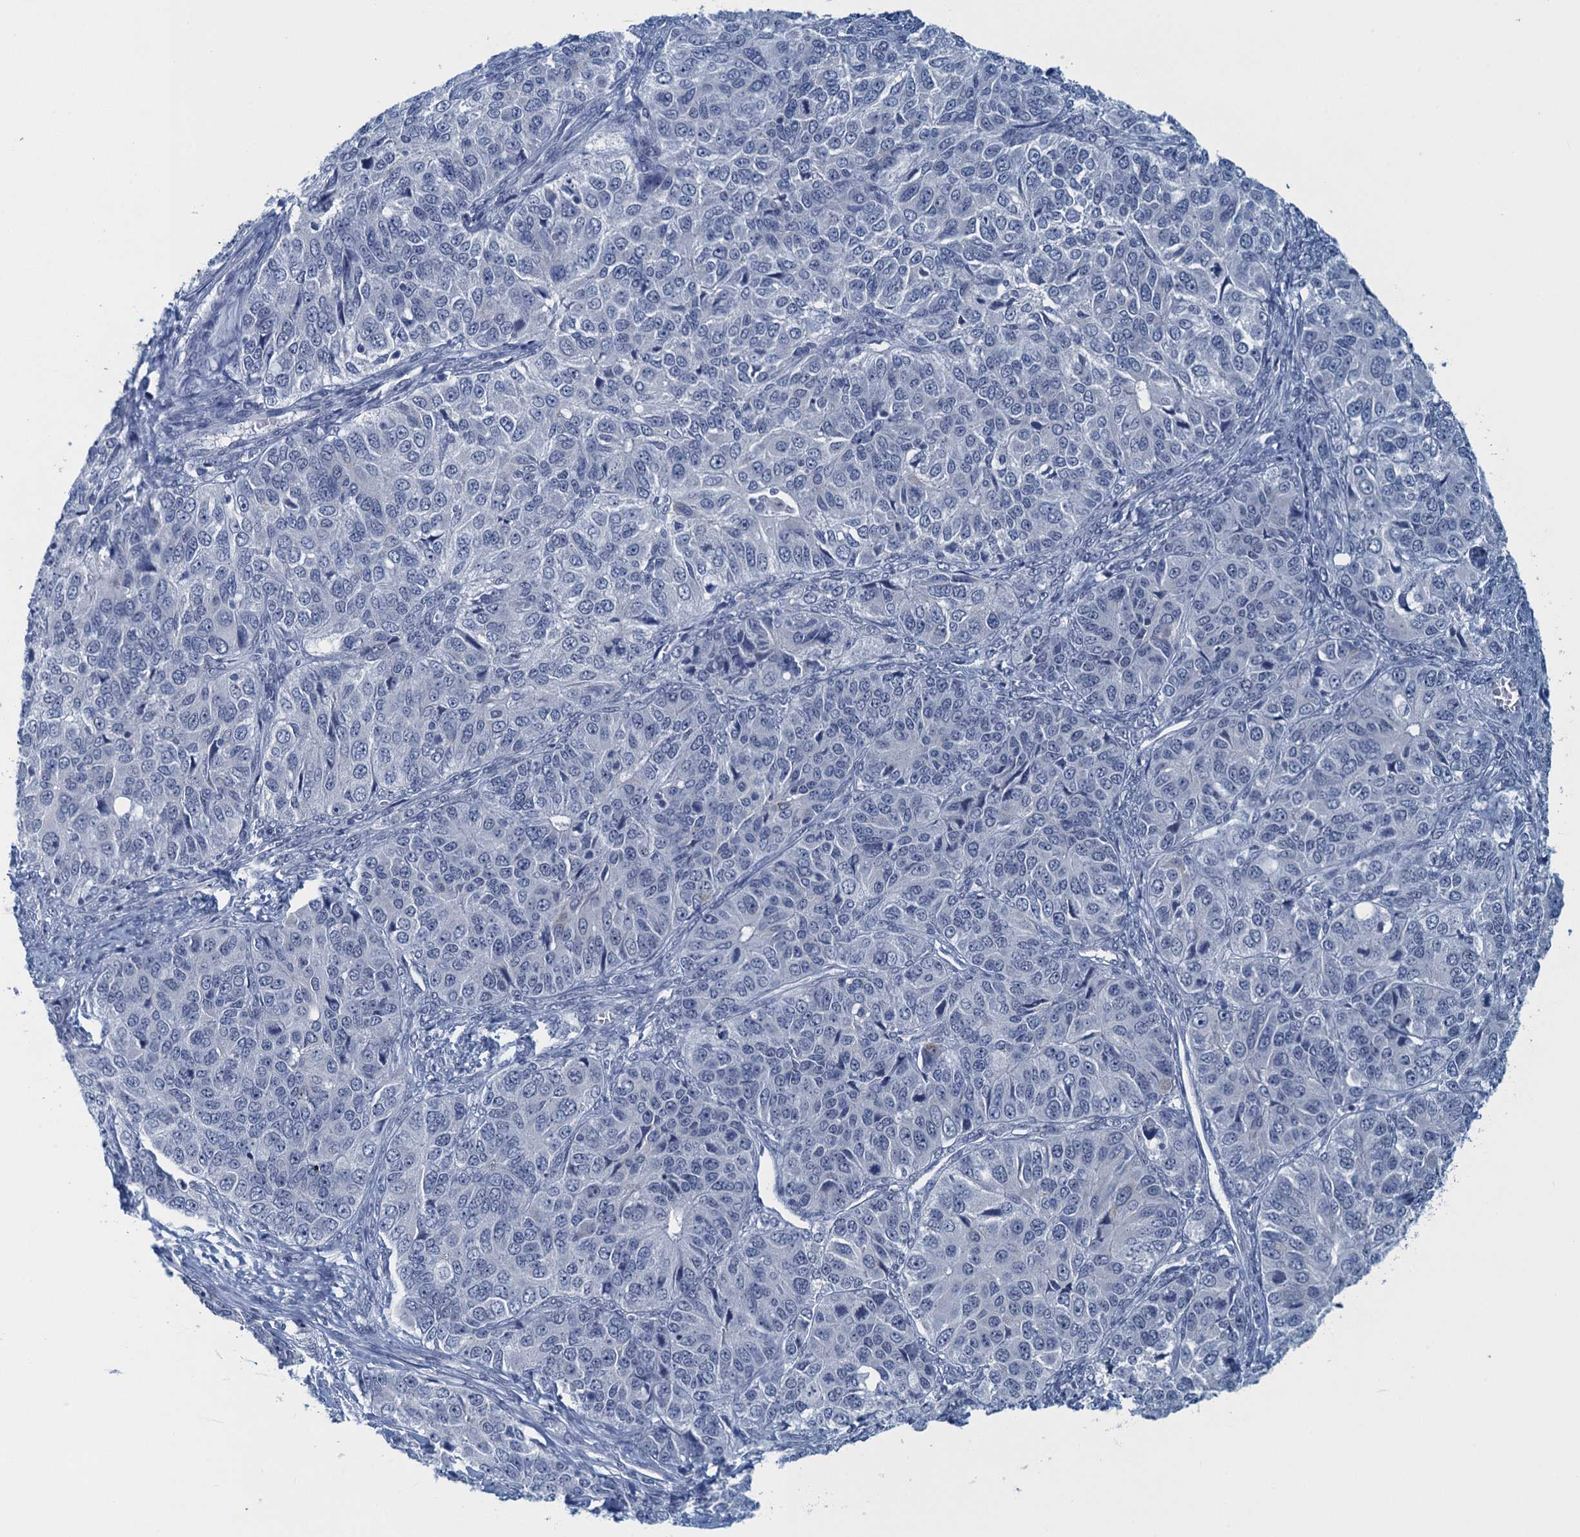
{"staining": {"intensity": "negative", "quantity": "none", "location": "none"}, "tissue": "ovarian cancer", "cell_type": "Tumor cells", "image_type": "cancer", "snomed": [{"axis": "morphology", "description": "Carcinoma, endometroid"}, {"axis": "topography", "description": "Ovary"}], "caption": "This photomicrograph is of ovarian cancer stained with immunohistochemistry to label a protein in brown with the nuclei are counter-stained blue. There is no staining in tumor cells.", "gene": "ENSG00000131152", "patient": {"sex": "female", "age": 51}}